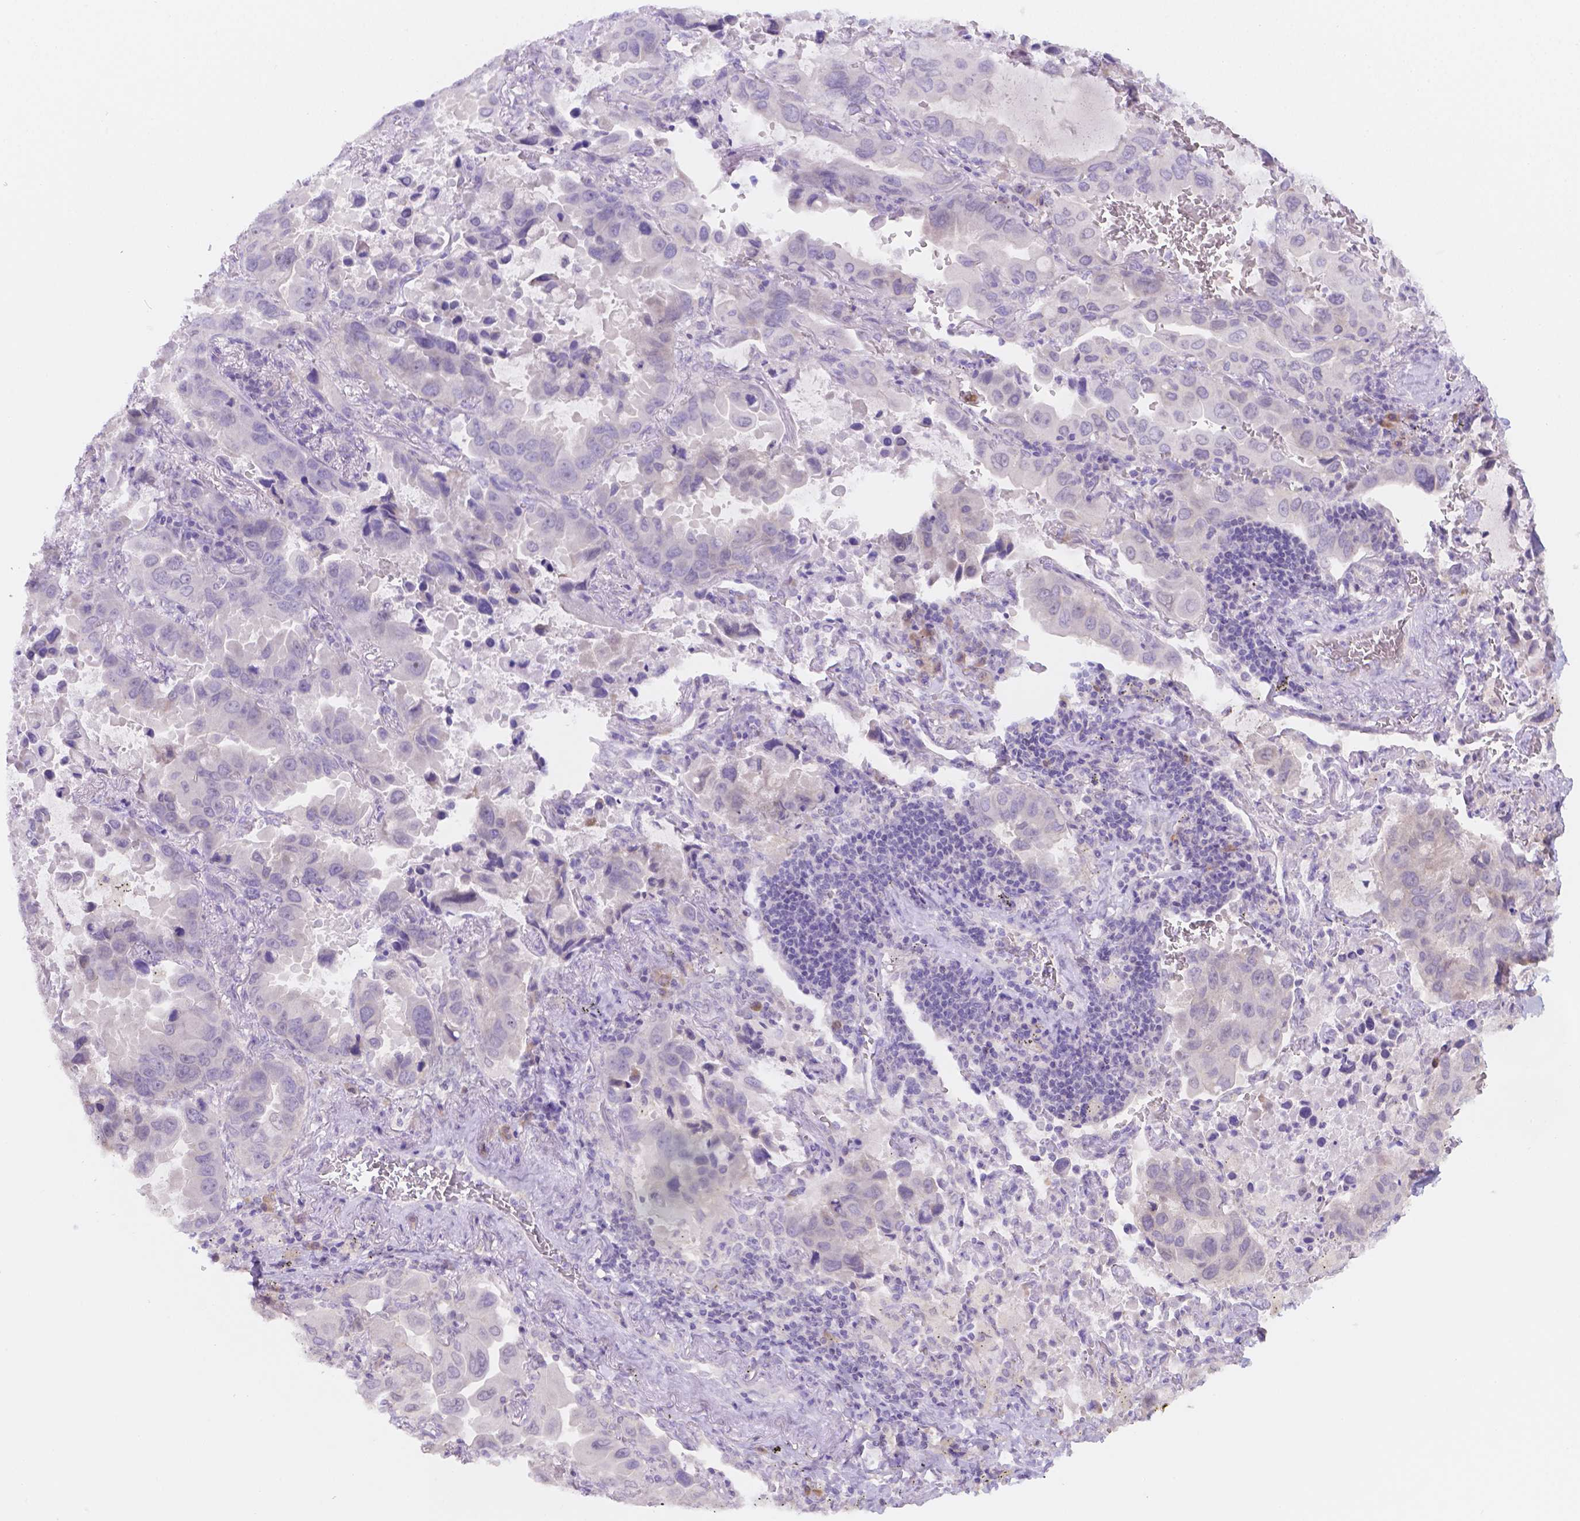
{"staining": {"intensity": "negative", "quantity": "none", "location": "none"}, "tissue": "lung cancer", "cell_type": "Tumor cells", "image_type": "cancer", "snomed": [{"axis": "morphology", "description": "Adenocarcinoma, NOS"}, {"axis": "topography", "description": "Lung"}], "caption": "Tumor cells show no significant protein positivity in lung cancer.", "gene": "CD96", "patient": {"sex": "male", "age": 64}}